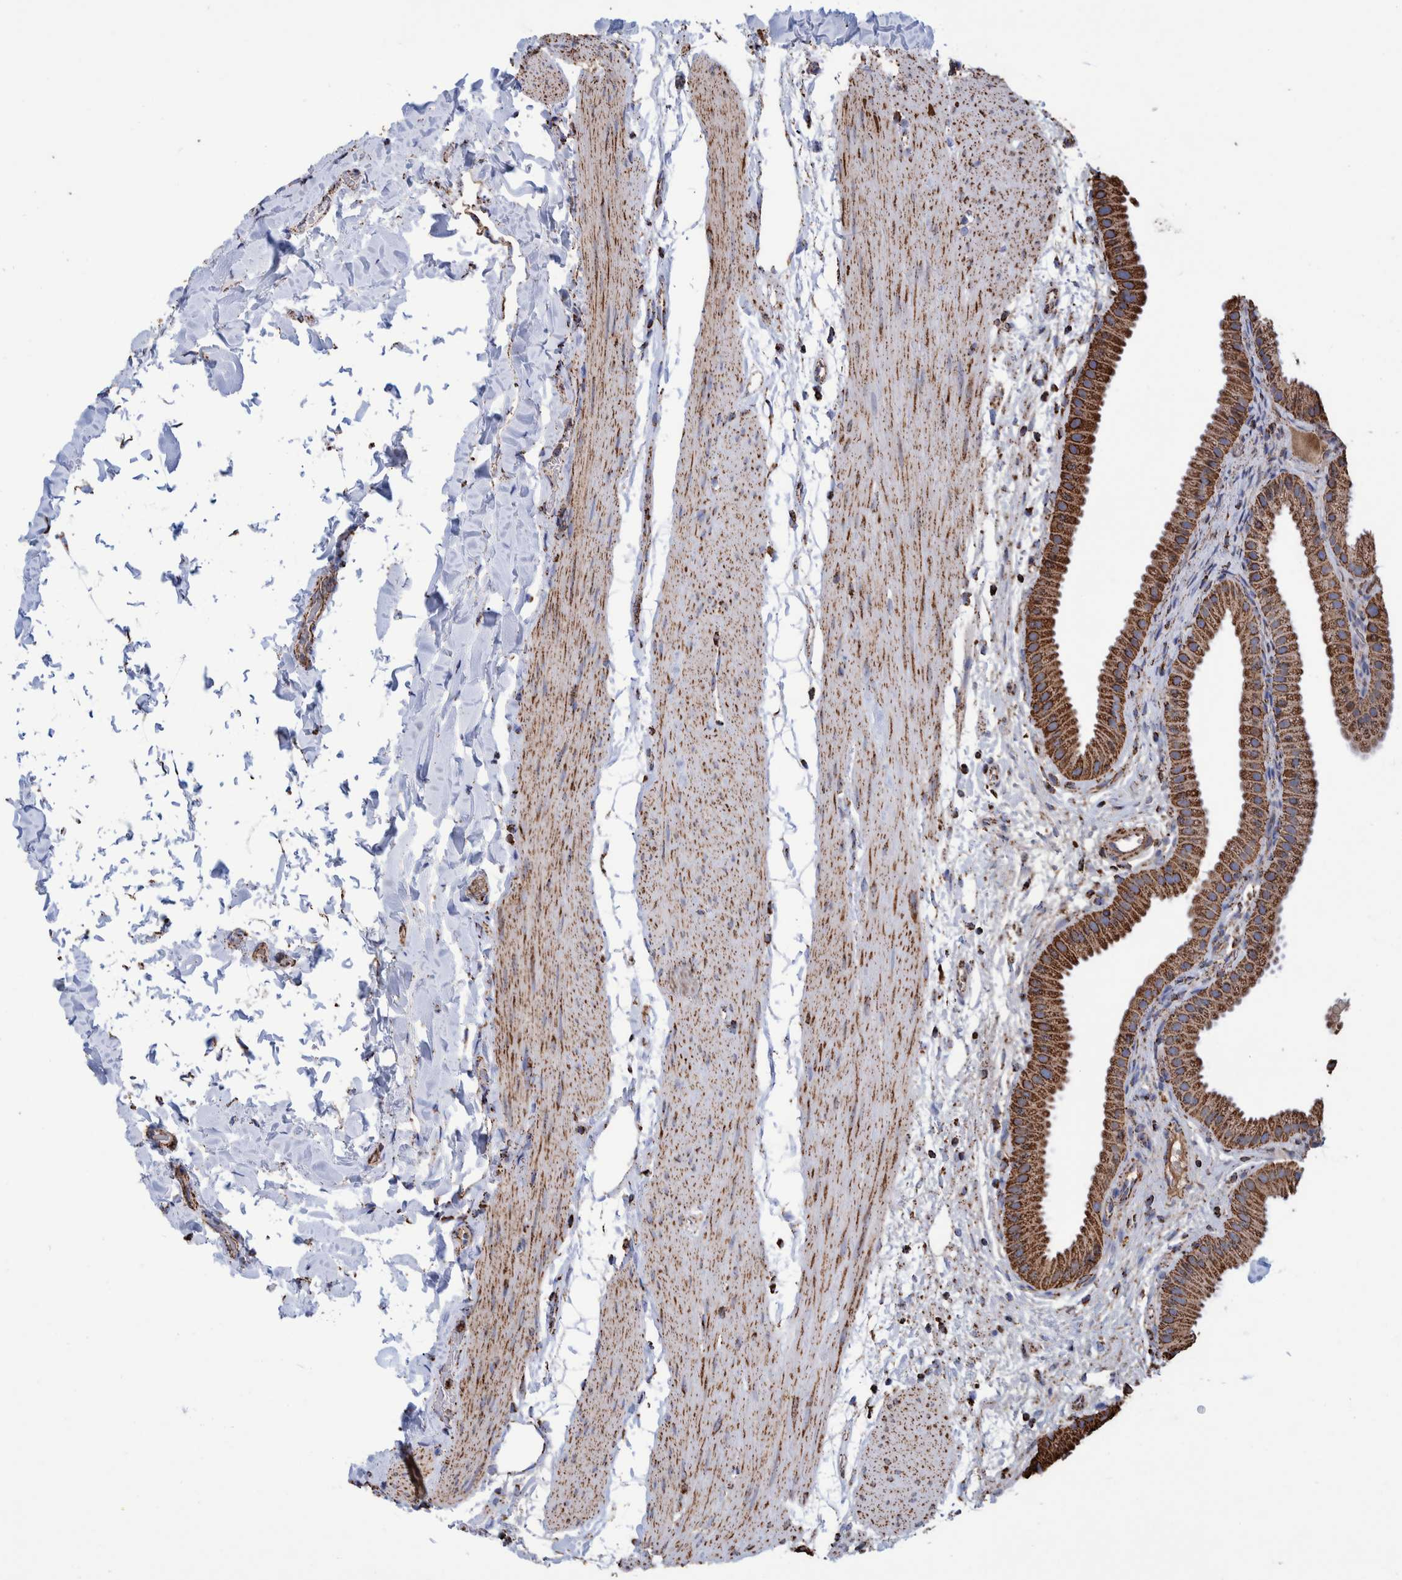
{"staining": {"intensity": "strong", "quantity": ">75%", "location": "cytoplasmic/membranous"}, "tissue": "gallbladder", "cell_type": "Glandular cells", "image_type": "normal", "snomed": [{"axis": "morphology", "description": "Normal tissue, NOS"}, {"axis": "topography", "description": "Gallbladder"}], "caption": "An image showing strong cytoplasmic/membranous positivity in approximately >75% of glandular cells in unremarkable gallbladder, as visualized by brown immunohistochemical staining.", "gene": "VPS26C", "patient": {"sex": "female", "age": 64}}